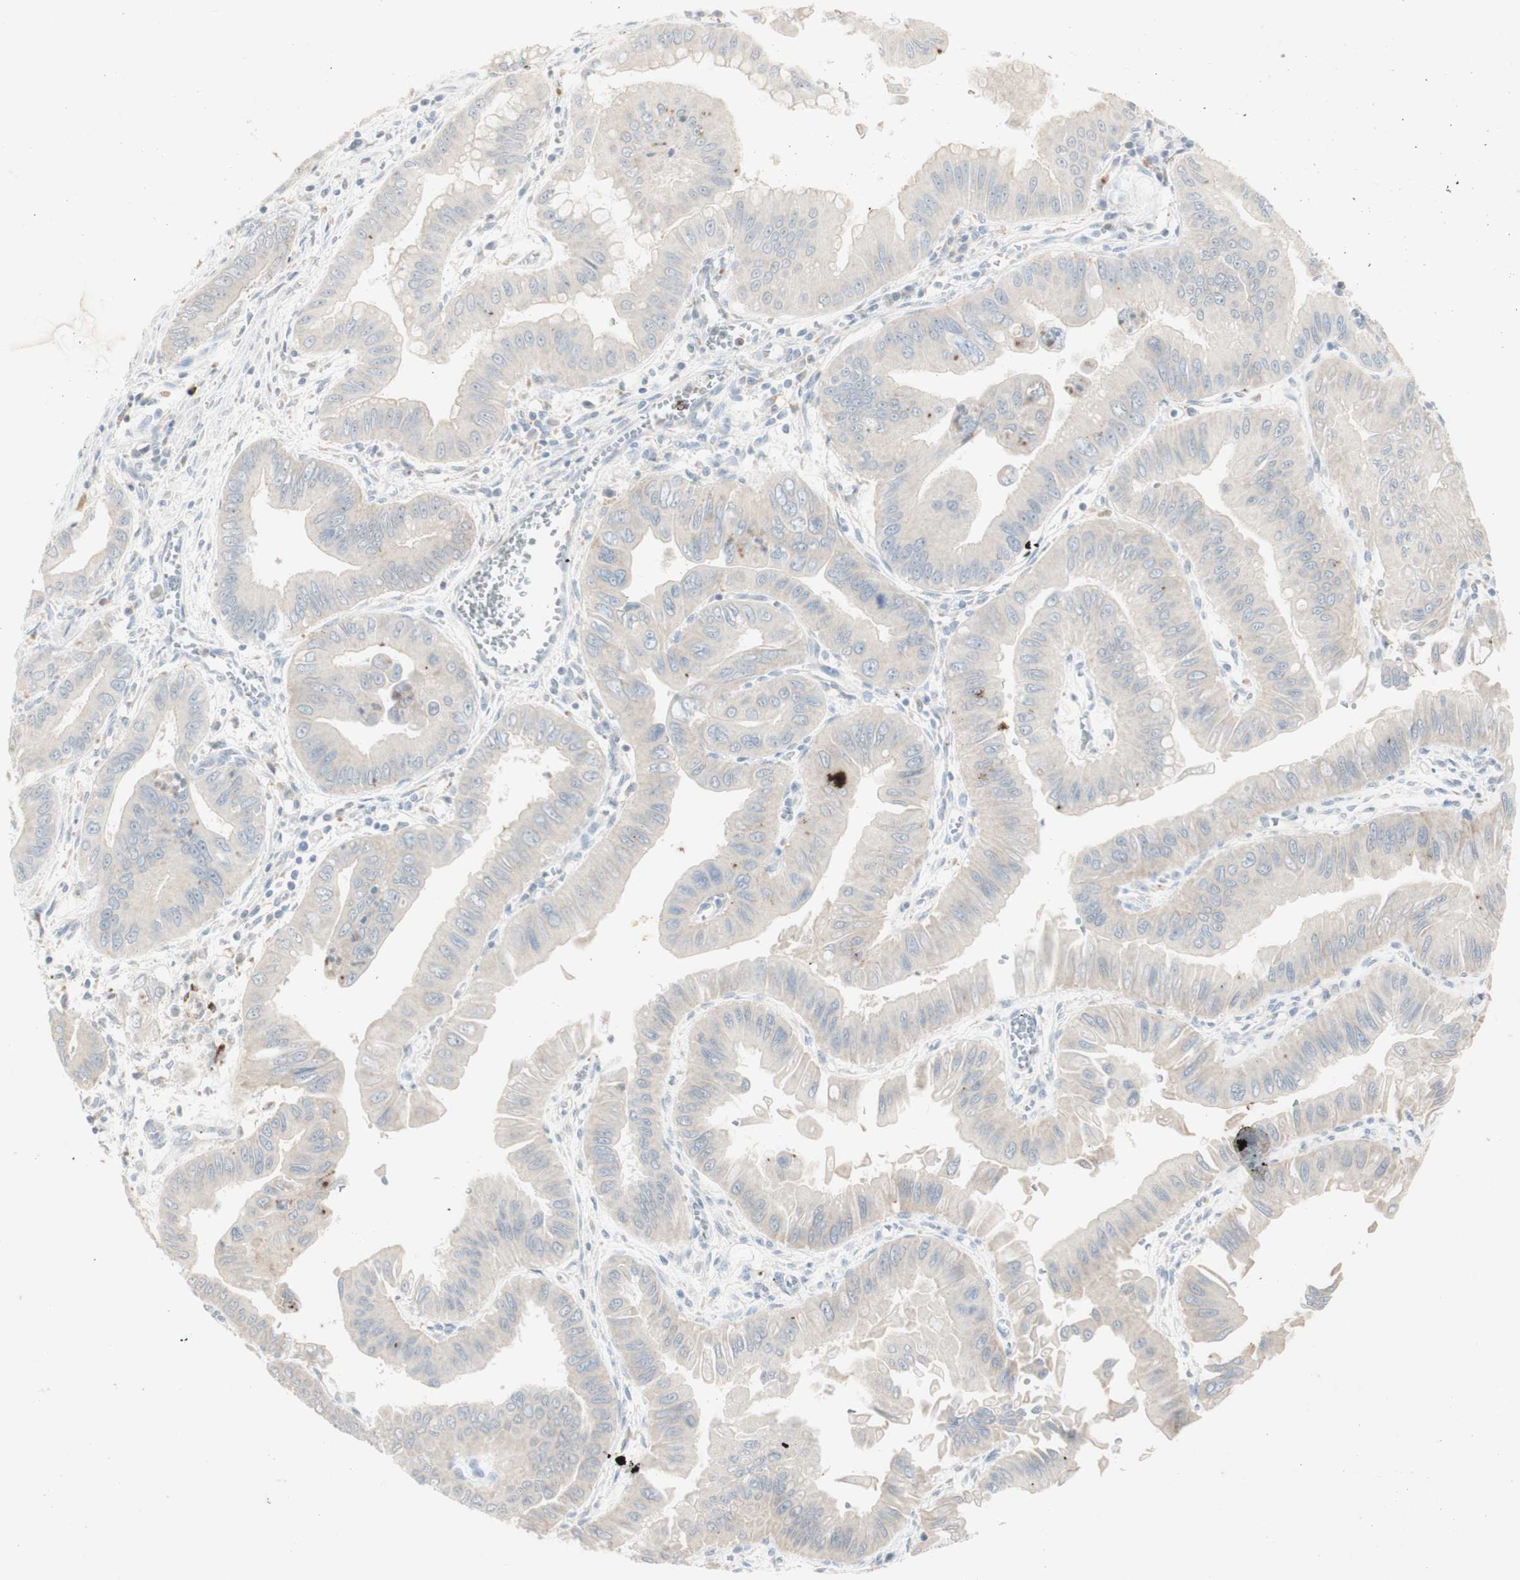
{"staining": {"intensity": "negative", "quantity": "none", "location": "none"}, "tissue": "pancreatic cancer", "cell_type": "Tumor cells", "image_type": "cancer", "snomed": [{"axis": "morphology", "description": "Normal tissue, NOS"}, {"axis": "topography", "description": "Lymph node"}], "caption": "Pancreatic cancer was stained to show a protein in brown. There is no significant staining in tumor cells.", "gene": "ATP6V1B1", "patient": {"sex": "male", "age": 50}}